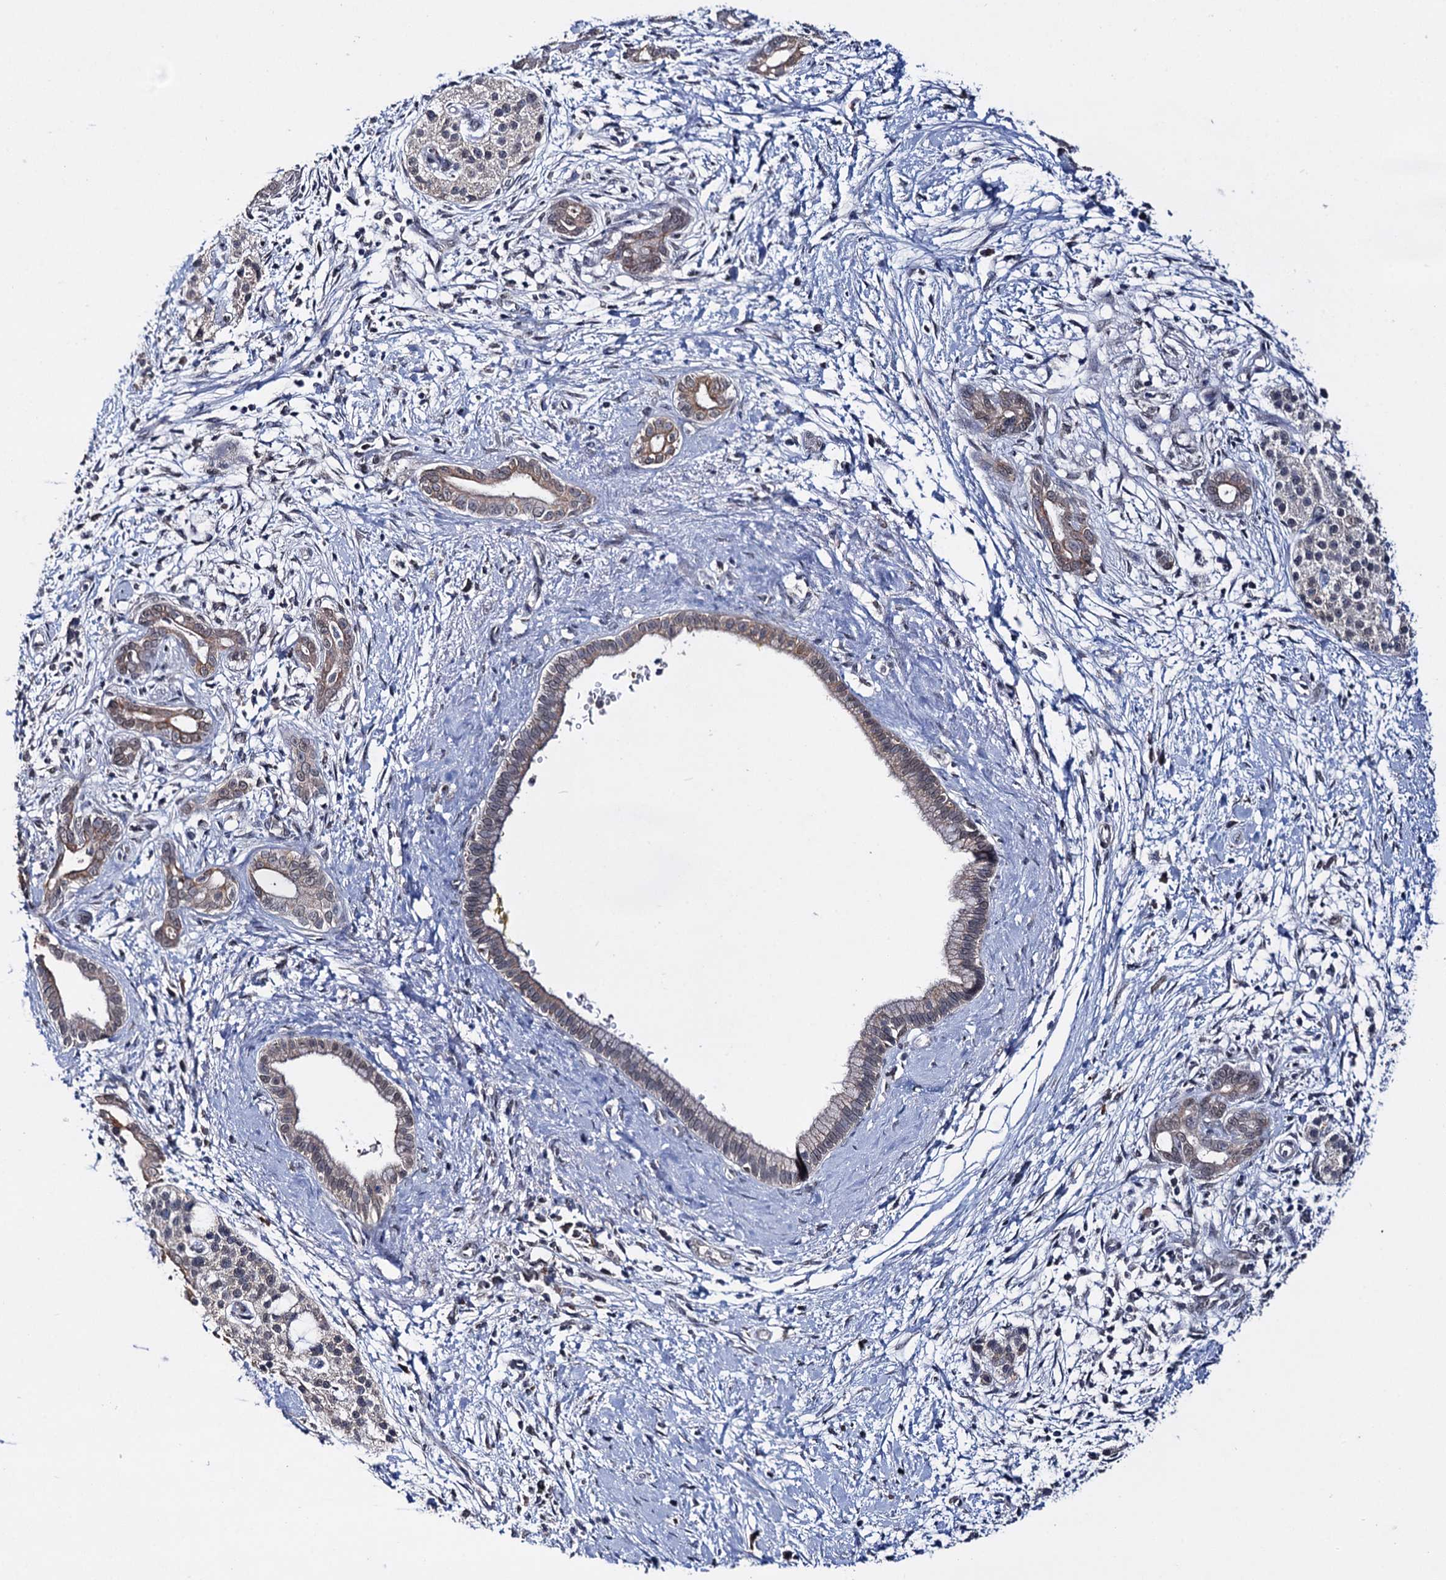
{"staining": {"intensity": "weak", "quantity": ">75%", "location": "cytoplasmic/membranous"}, "tissue": "pancreatic cancer", "cell_type": "Tumor cells", "image_type": "cancer", "snomed": [{"axis": "morphology", "description": "Adenocarcinoma, NOS"}, {"axis": "topography", "description": "Pancreas"}], "caption": "There is low levels of weak cytoplasmic/membranous expression in tumor cells of pancreatic cancer (adenocarcinoma), as demonstrated by immunohistochemical staining (brown color).", "gene": "CLPB", "patient": {"sex": "male", "age": 58}}